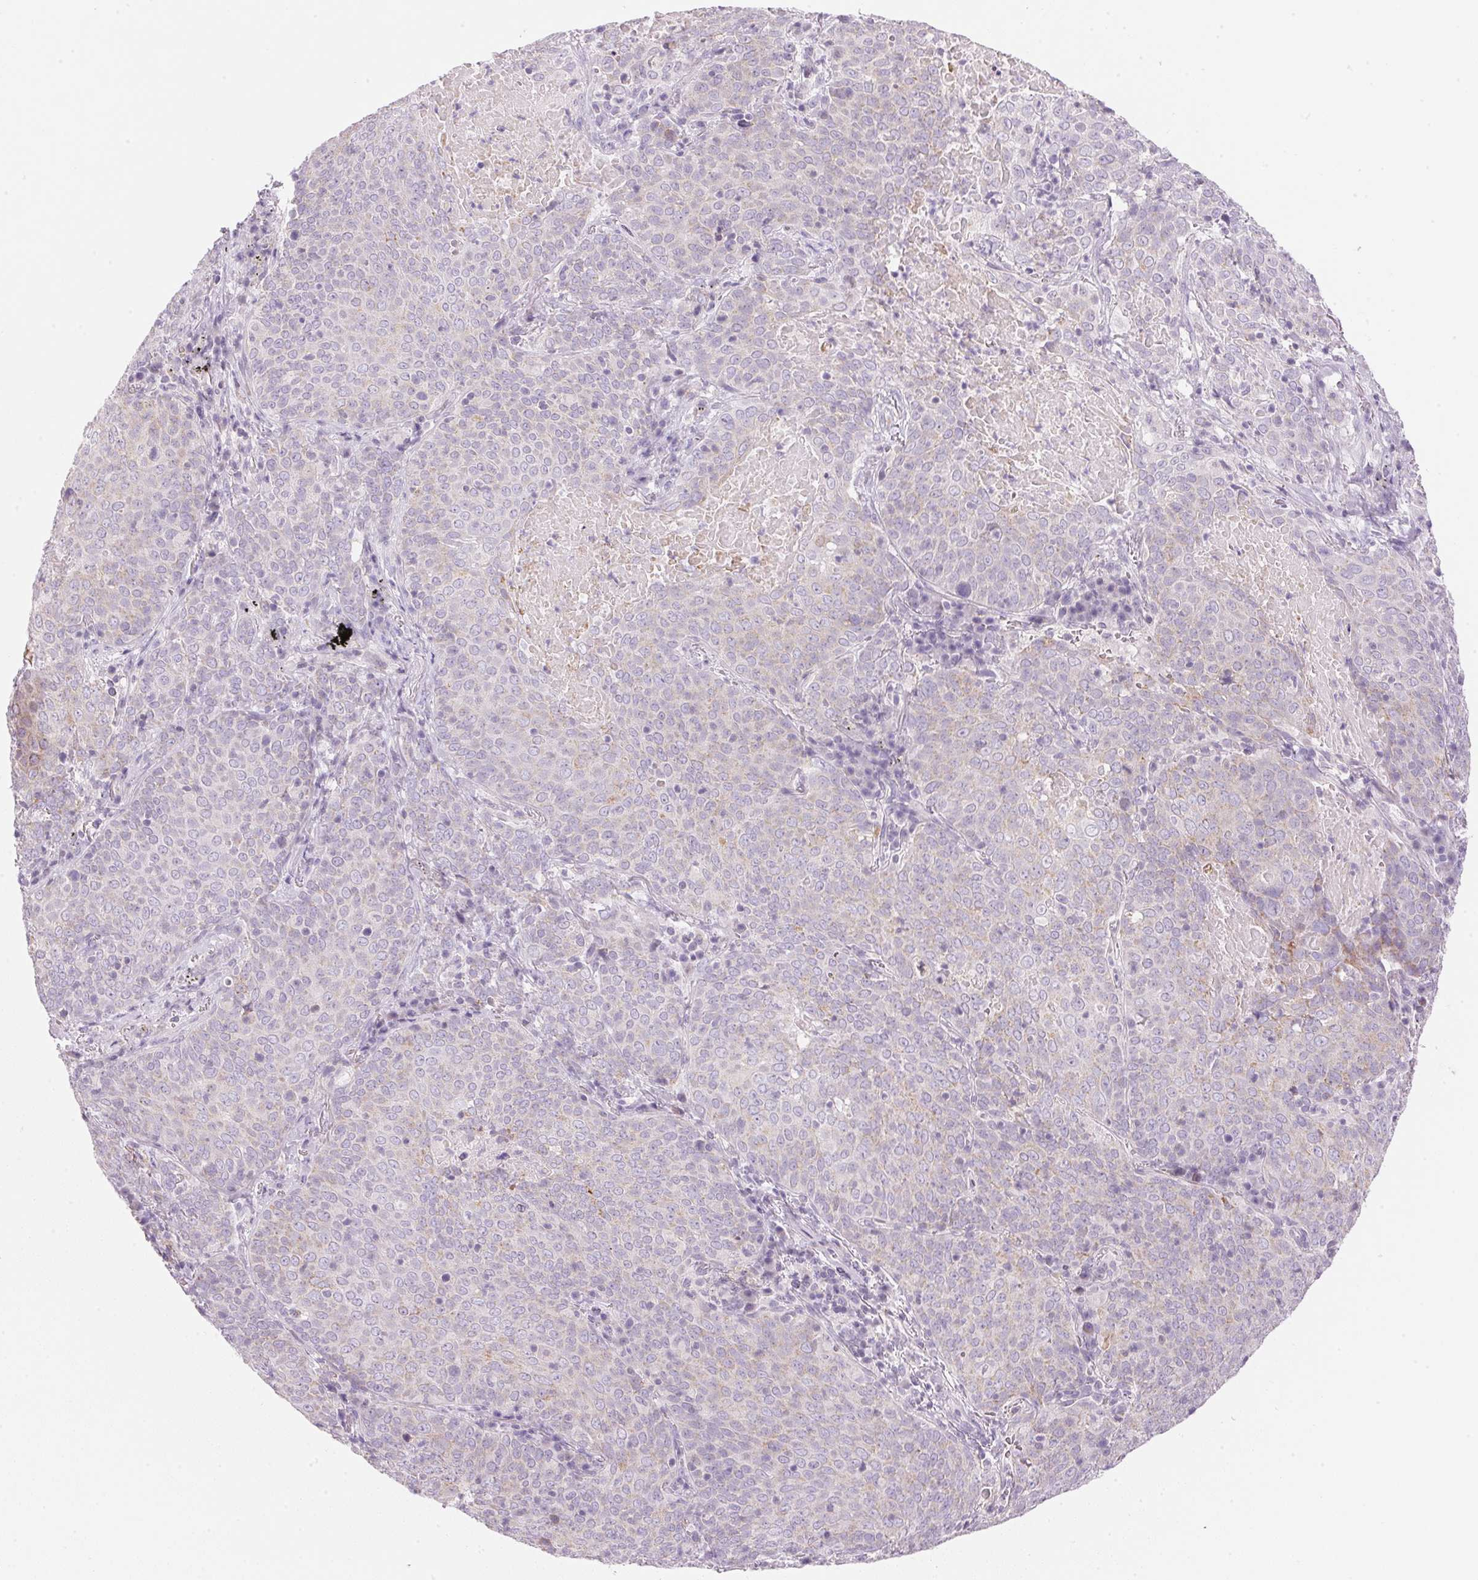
{"staining": {"intensity": "negative", "quantity": "none", "location": "none"}, "tissue": "lung cancer", "cell_type": "Tumor cells", "image_type": "cancer", "snomed": [{"axis": "morphology", "description": "Squamous cell carcinoma, NOS"}, {"axis": "topography", "description": "Lung"}], "caption": "Protein analysis of lung squamous cell carcinoma reveals no significant positivity in tumor cells.", "gene": "CYP11B1", "patient": {"sex": "male", "age": 82}}